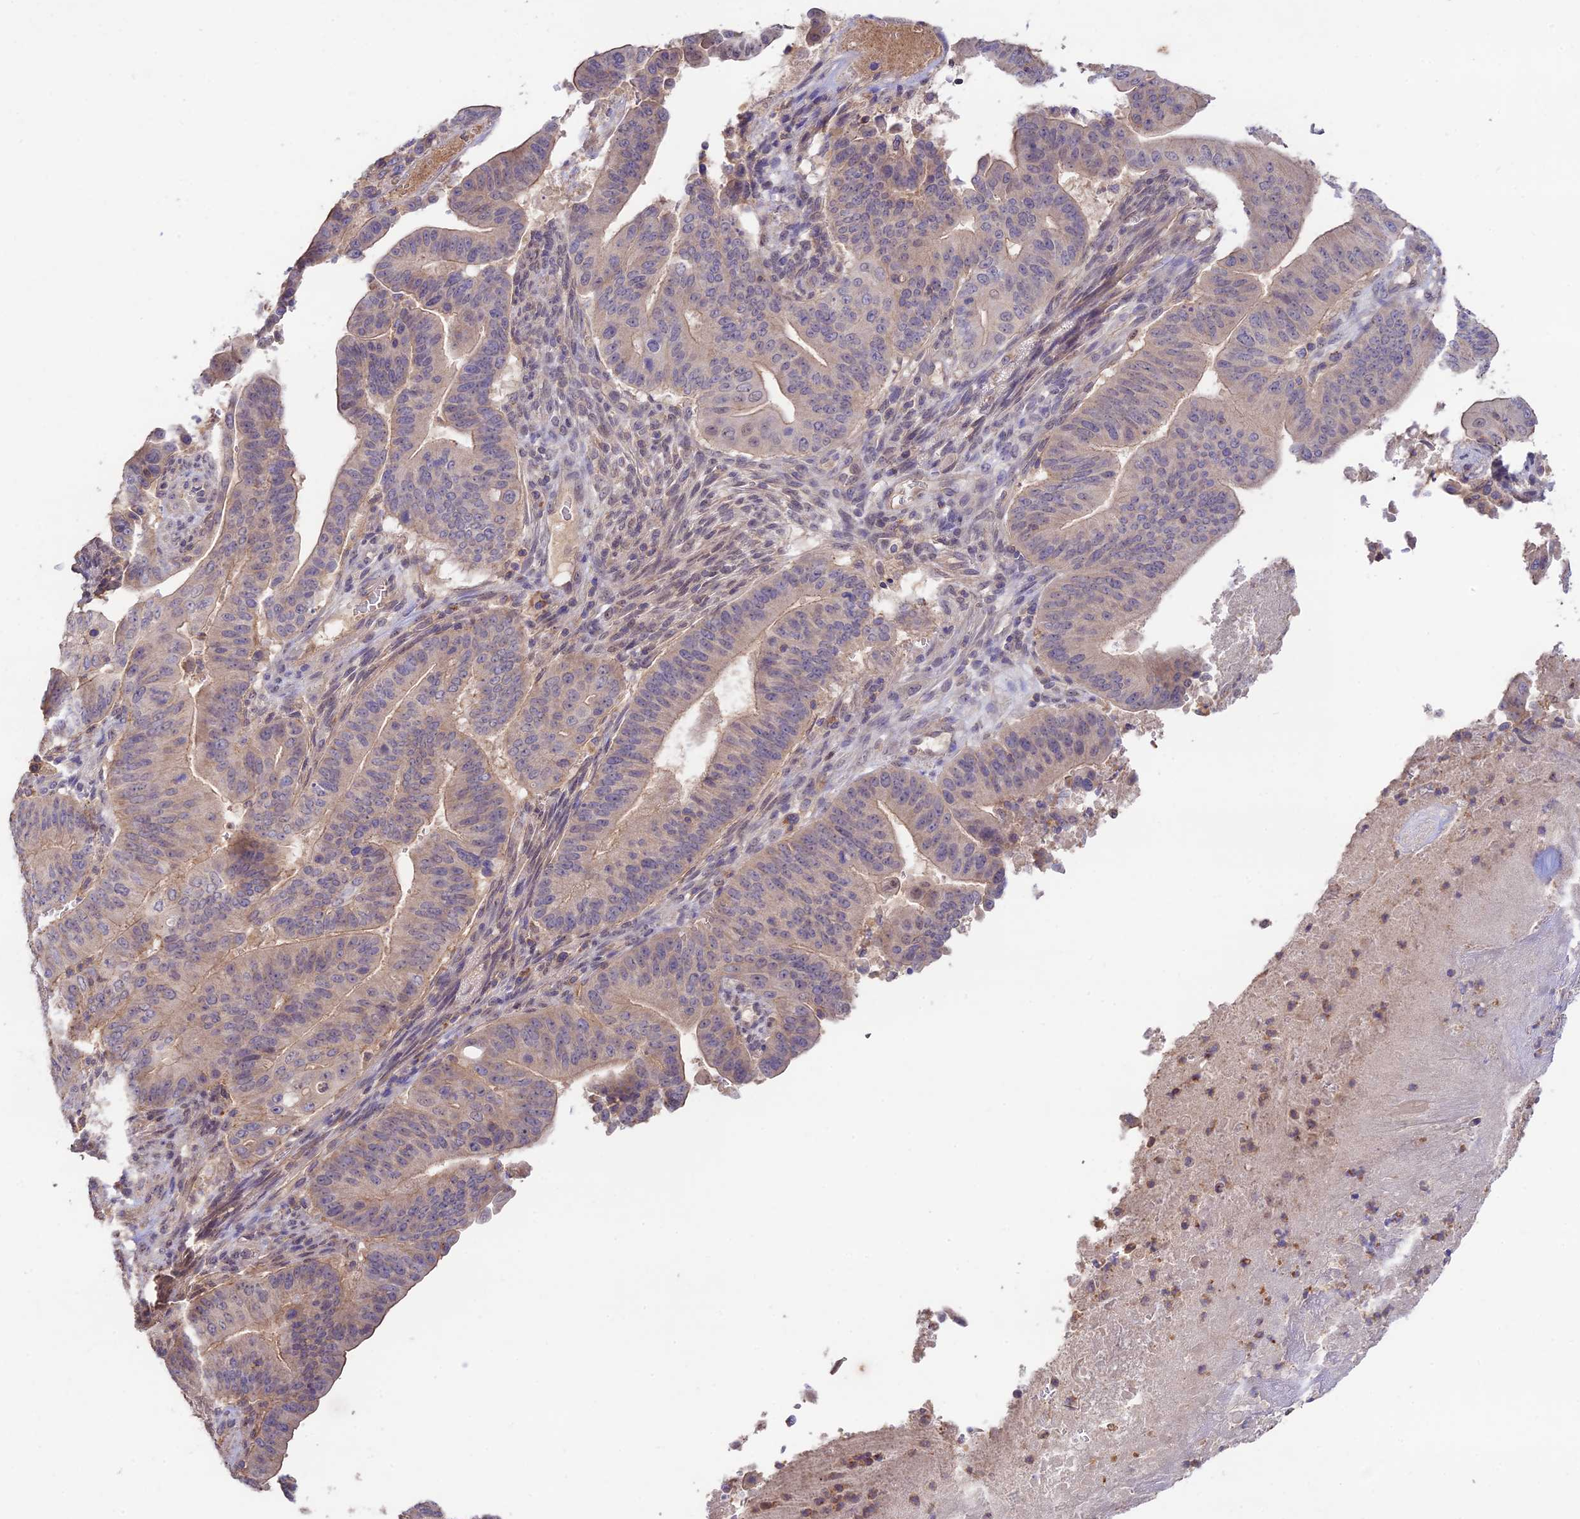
{"staining": {"intensity": "weak", "quantity": ">75%", "location": "cytoplasmic/membranous"}, "tissue": "pancreatic cancer", "cell_type": "Tumor cells", "image_type": "cancer", "snomed": [{"axis": "morphology", "description": "Adenocarcinoma, NOS"}, {"axis": "topography", "description": "Pancreas"}], "caption": "Approximately >75% of tumor cells in human pancreatic cancer (adenocarcinoma) show weak cytoplasmic/membranous protein expression as visualized by brown immunohistochemical staining.", "gene": "CLCF1", "patient": {"sex": "female", "age": 77}}